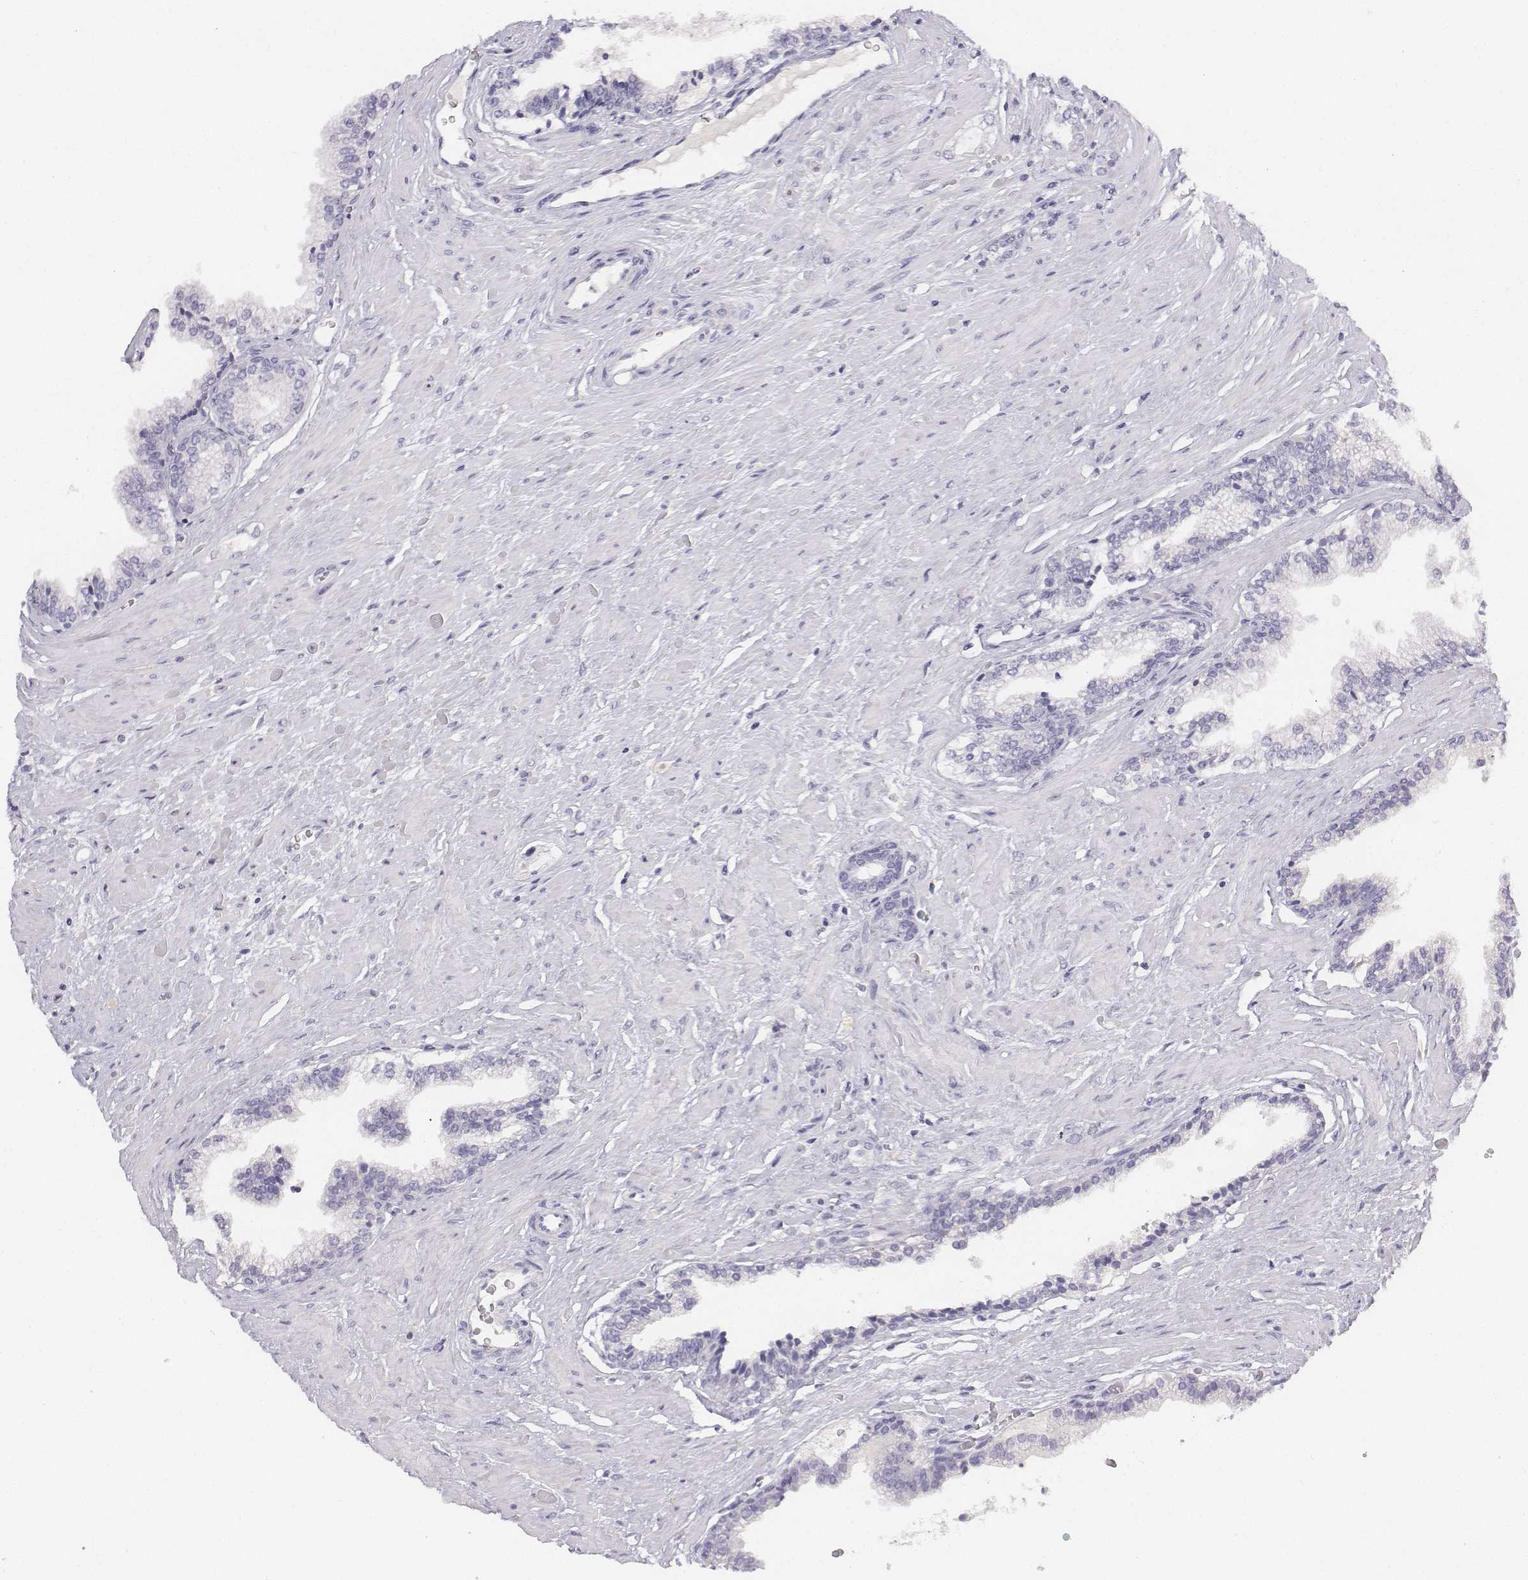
{"staining": {"intensity": "negative", "quantity": "none", "location": "none"}, "tissue": "prostate cancer", "cell_type": "Tumor cells", "image_type": "cancer", "snomed": [{"axis": "morphology", "description": "Adenocarcinoma, Low grade"}, {"axis": "topography", "description": "Prostate"}], "caption": "A histopathology image of prostate cancer (low-grade adenocarcinoma) stained for a protein shows no brown staining in tumor cells.", "gene": "UCN2", "patient": {"sex": "male", "age": 60}}